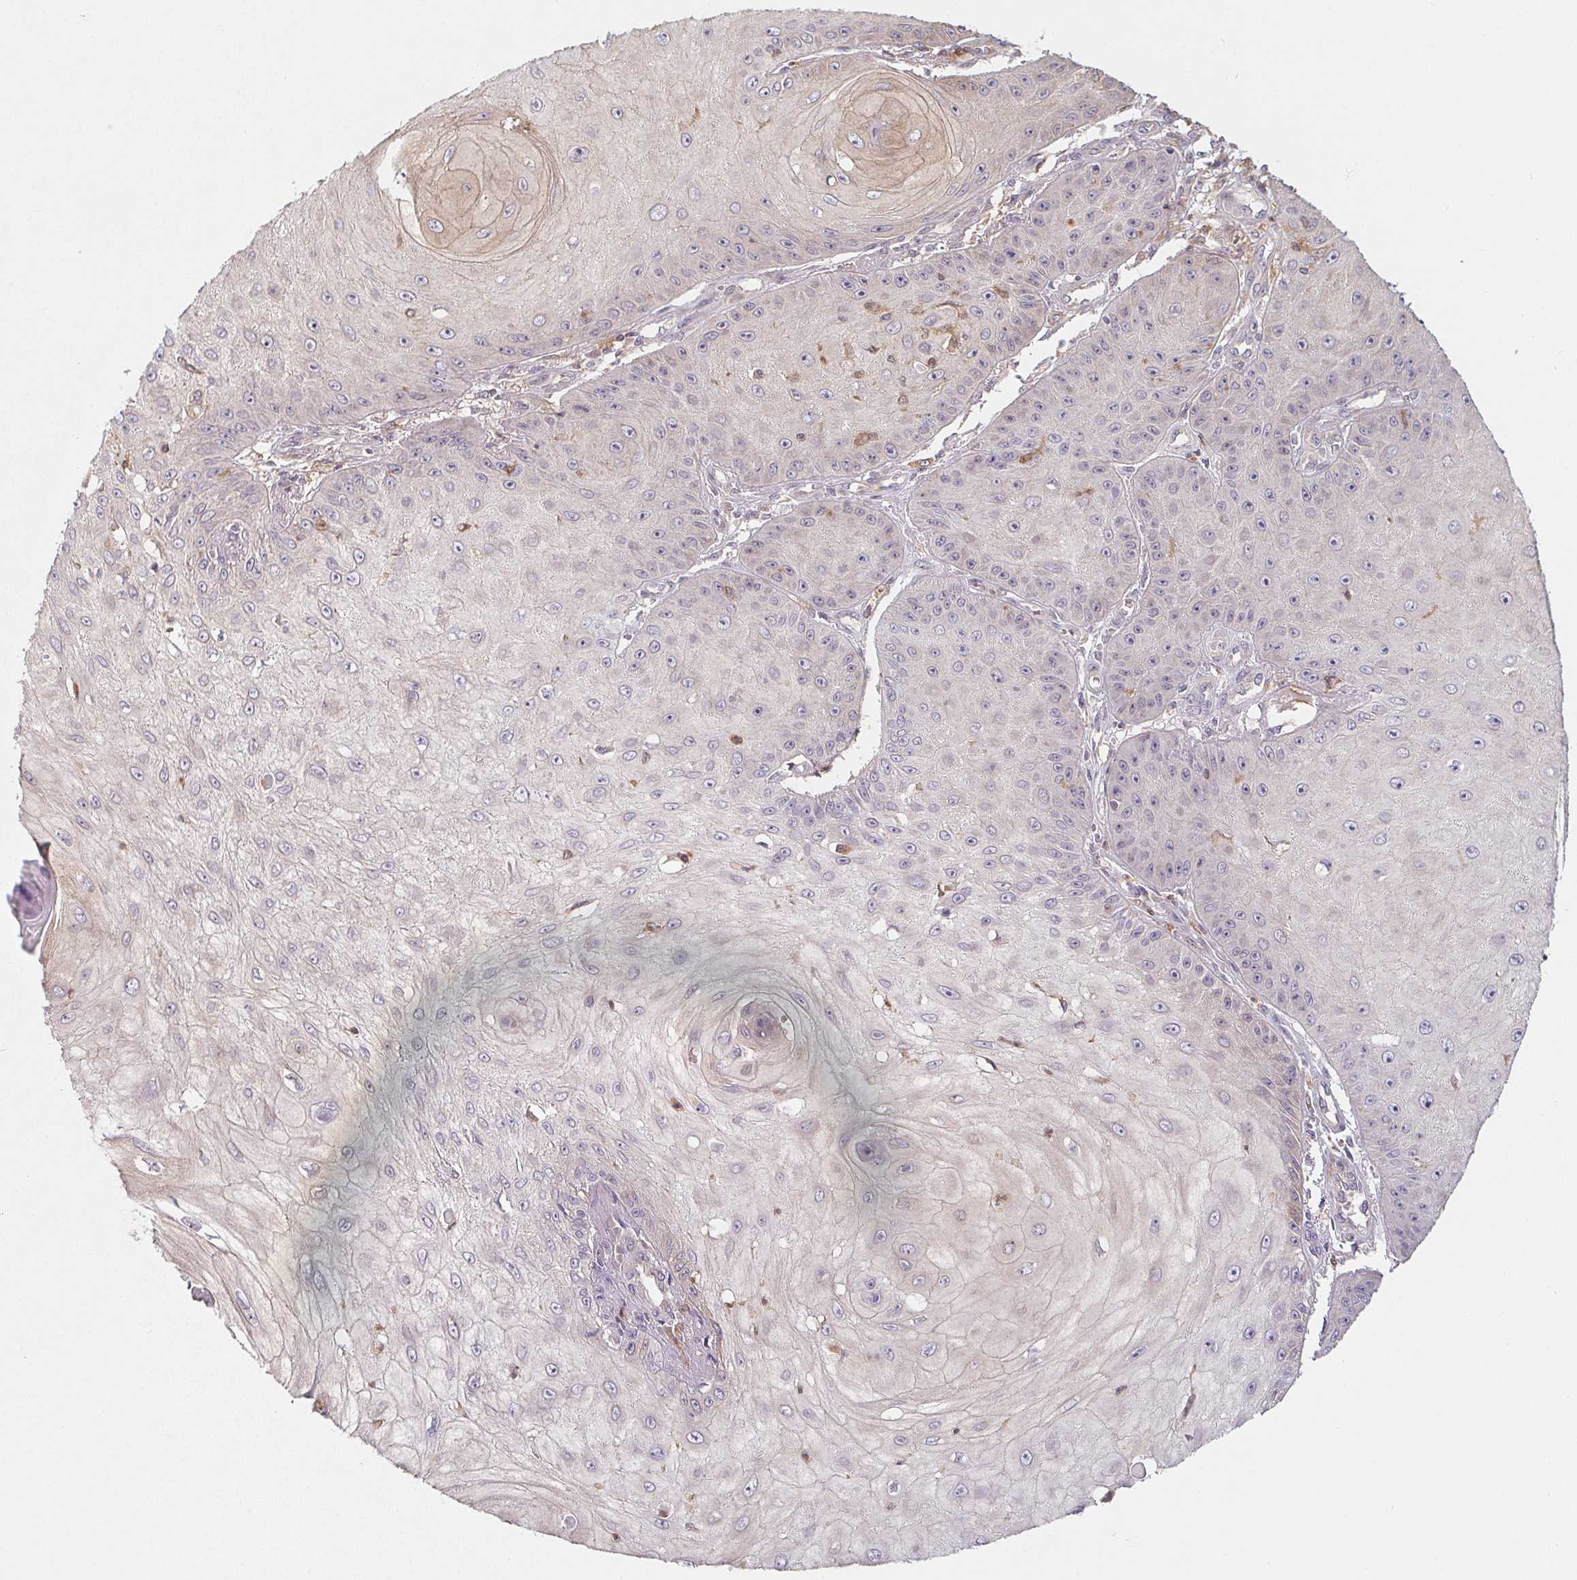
{"staining": {"intensity": "negative", "quantity": "none", "location": "none"}, "tissue": "skin cancer", "cell_type": "Tumor cells", "image_type": "cancer", "snomed": [{"axis": "morphology", "description": "Squamous cell carcinoma, NOS"}, {"axis": "topography", "description": "Skin"}], "caption": "Immunohistochemical staining of human skin cancer shows no significant staining in tumor cells.", "gene": "ANKRD13A", "patient": {"sex": "male", "age": 70}}